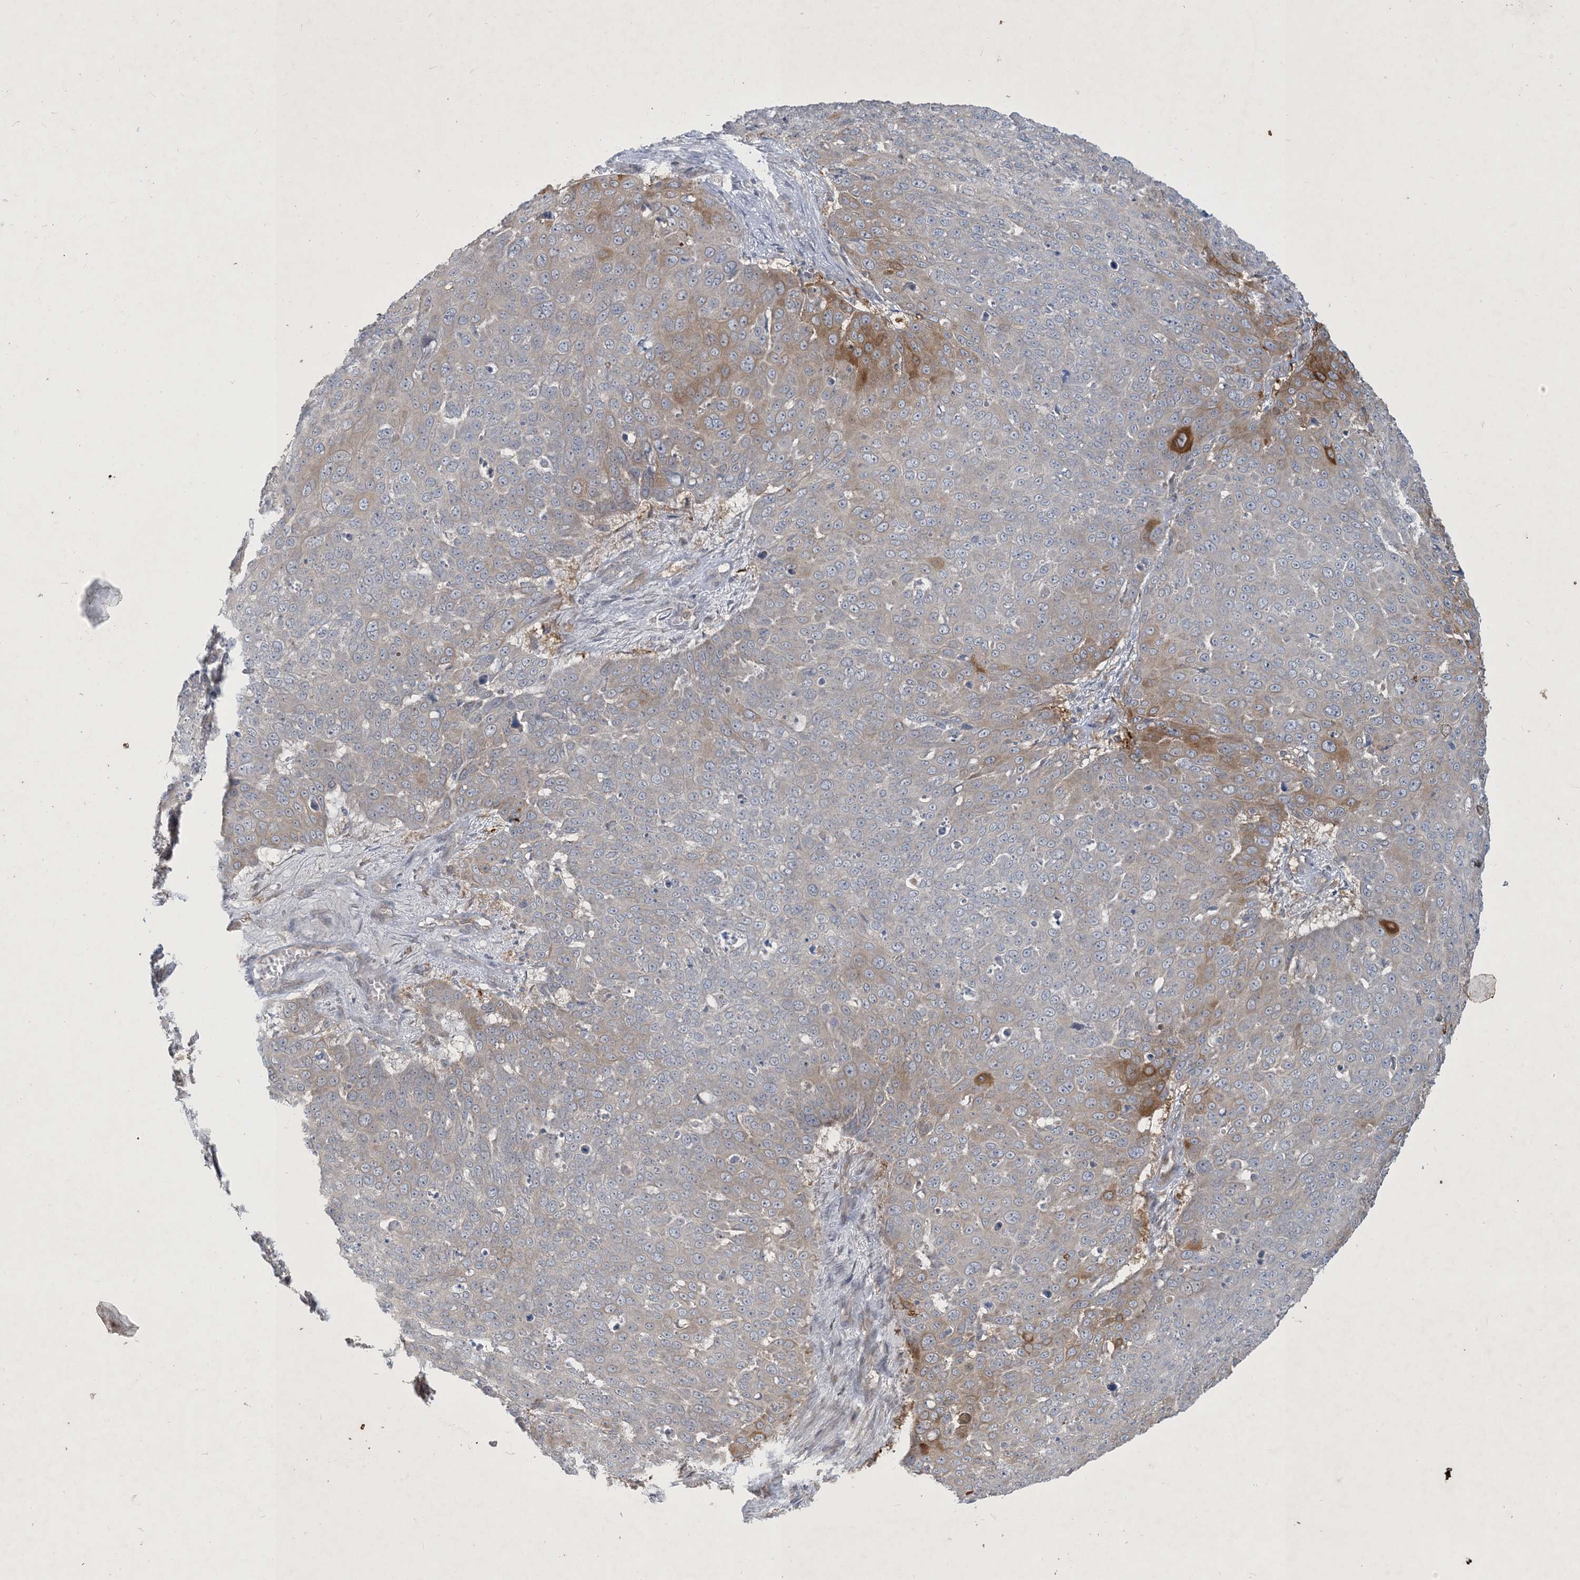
{"staining": {"intensity": "moderate", "quantity": "<25%", "location": "cytoplasmic/membranous"}, "tissue": "skin cancer", "cell_type": "Tumor cells", "image_type": "cancer", "snomed": [{"axis": "morphology", "description": "Squamous cell carcinoma, NOS"}, {"axis": "topography", "description": "Skin"}], "caption": "Skin cancer (squamous cell carcinoma) tissue demonstrates moderate cytoplasmic/membranous expression in about <25% of tumor cells (DAB = brown stain, brightfield microscopy at high magnification).", "gene": "CDS1", "patient": {"sex": "male", "age": 71}}